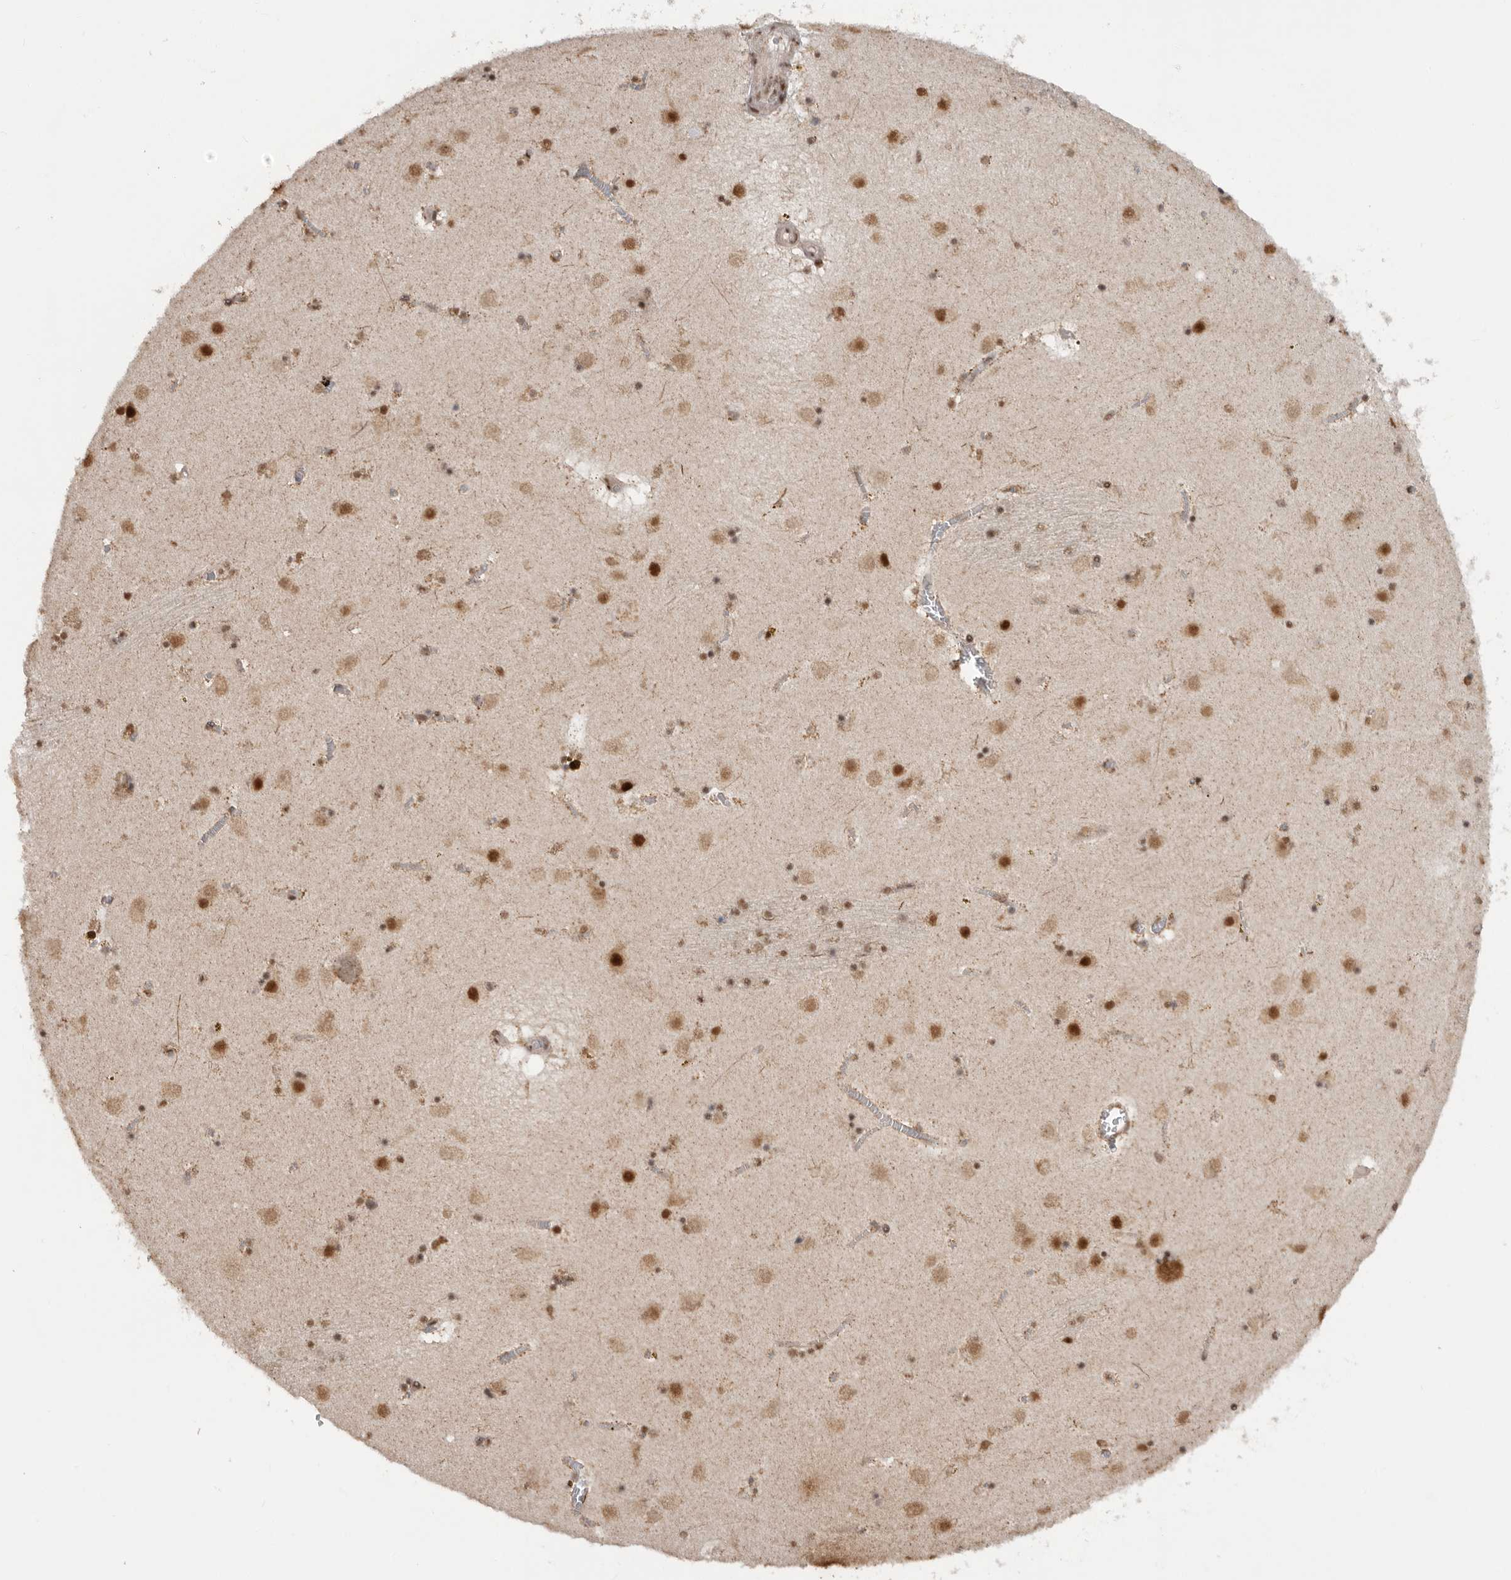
{"staining": {"intensity": "moderate", "quantity": "25%-75%", "location": "nuclear"}, "tissue": "caudate", "cell_type": "Glial cells", "image_type": "normal", "snomed": [{"axis": "morphology", "description": "Normal tissue, NOS"}, {"axis": "topography", "description": "Lateral ventricle wall"}], "caption": "DAB immunohistochemical staining of normal caudate shows moderate nuclear protein expression in approximately 25%-75% of glial cells.", "gene": "PPP1R10", "patient": {"sex": "male", "age": 70}}